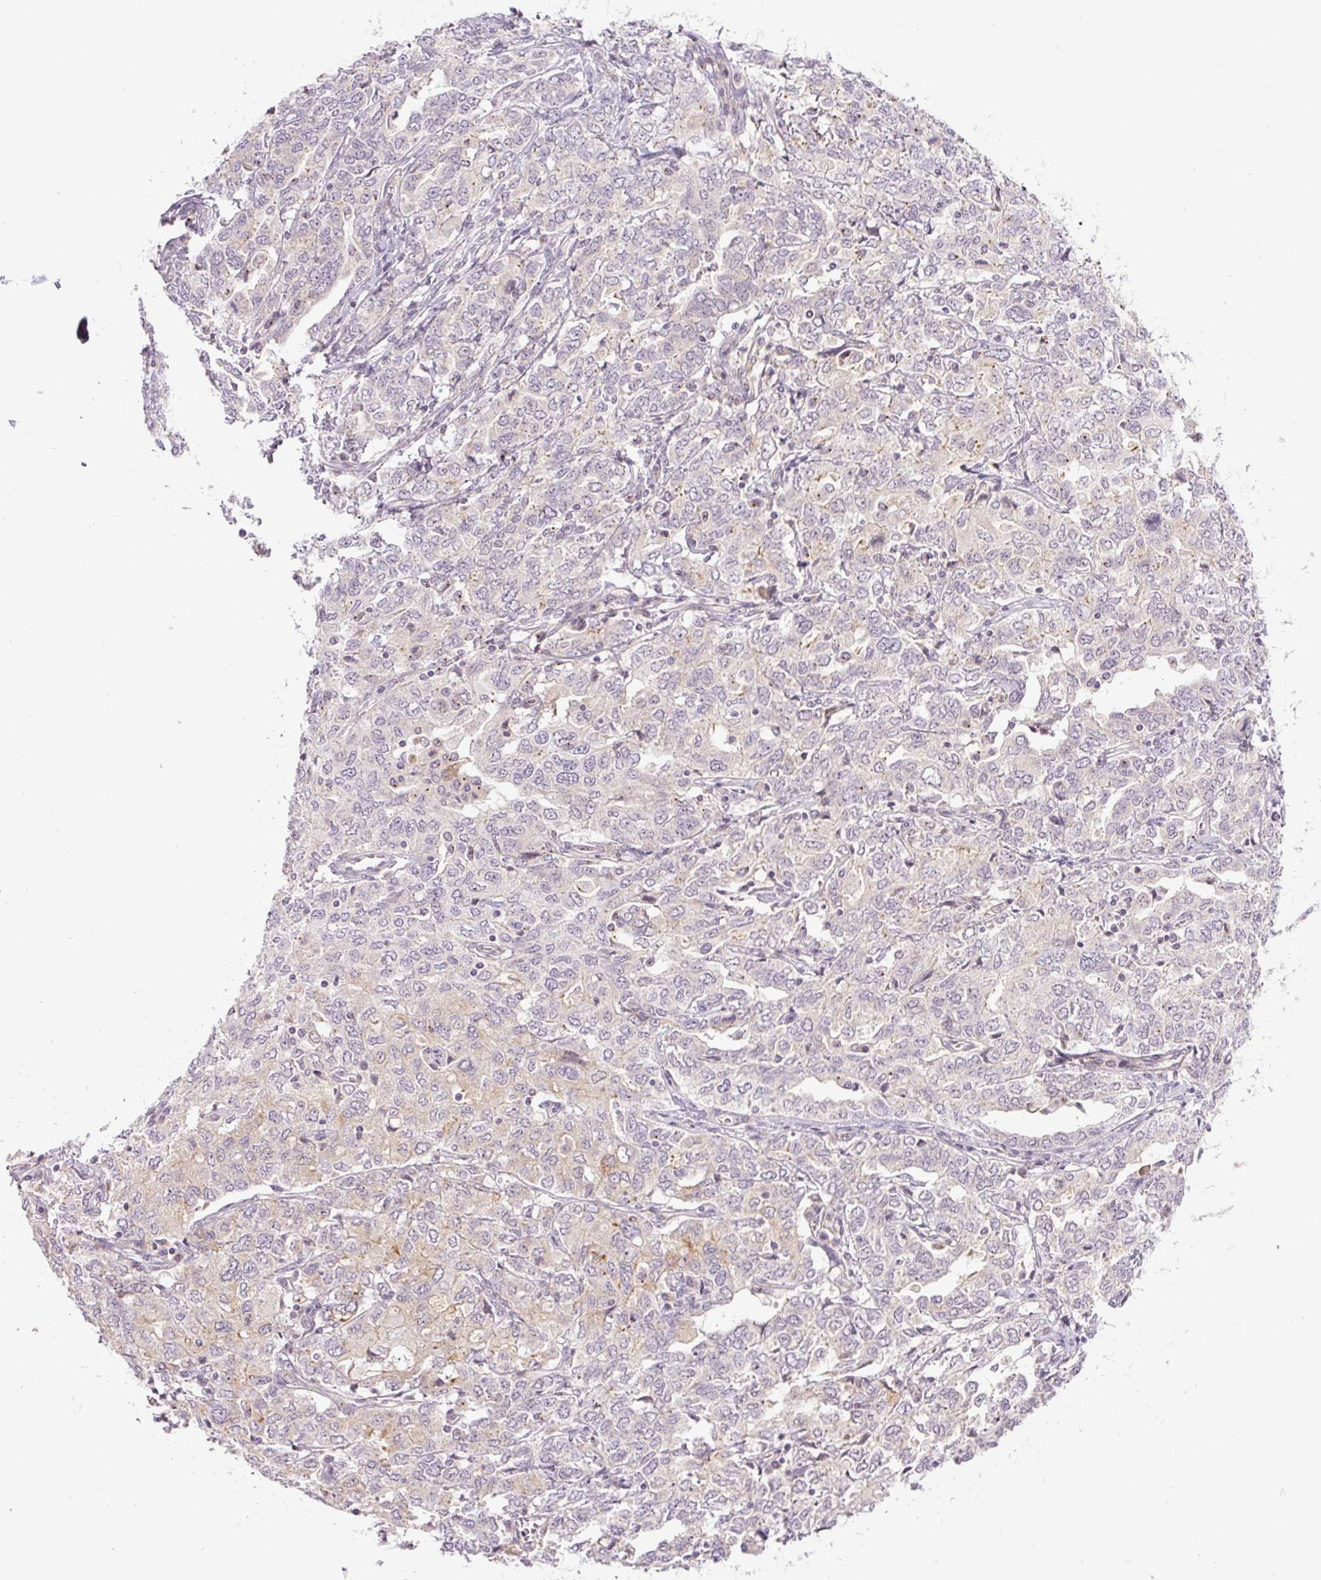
{"staining": {"intensity": "weak", "quantity": "<25%", "location": "cytoplasmic/membranous"}, "tissue": "ovarian cancer", "cell_type": "Tumor cells", "image_type": "cancer", "snomed": [{"axis": "morphology", "description": "Carcinoma, endometroid"}, {"axis": "topography", "description": "Ovary"}], "caption": "Tumor cells are negative for protein expression in human ovarian cancer (endometroid carcinoma).", "gene": "PCM1", "patient": {"sex": "female", "age": 62}}